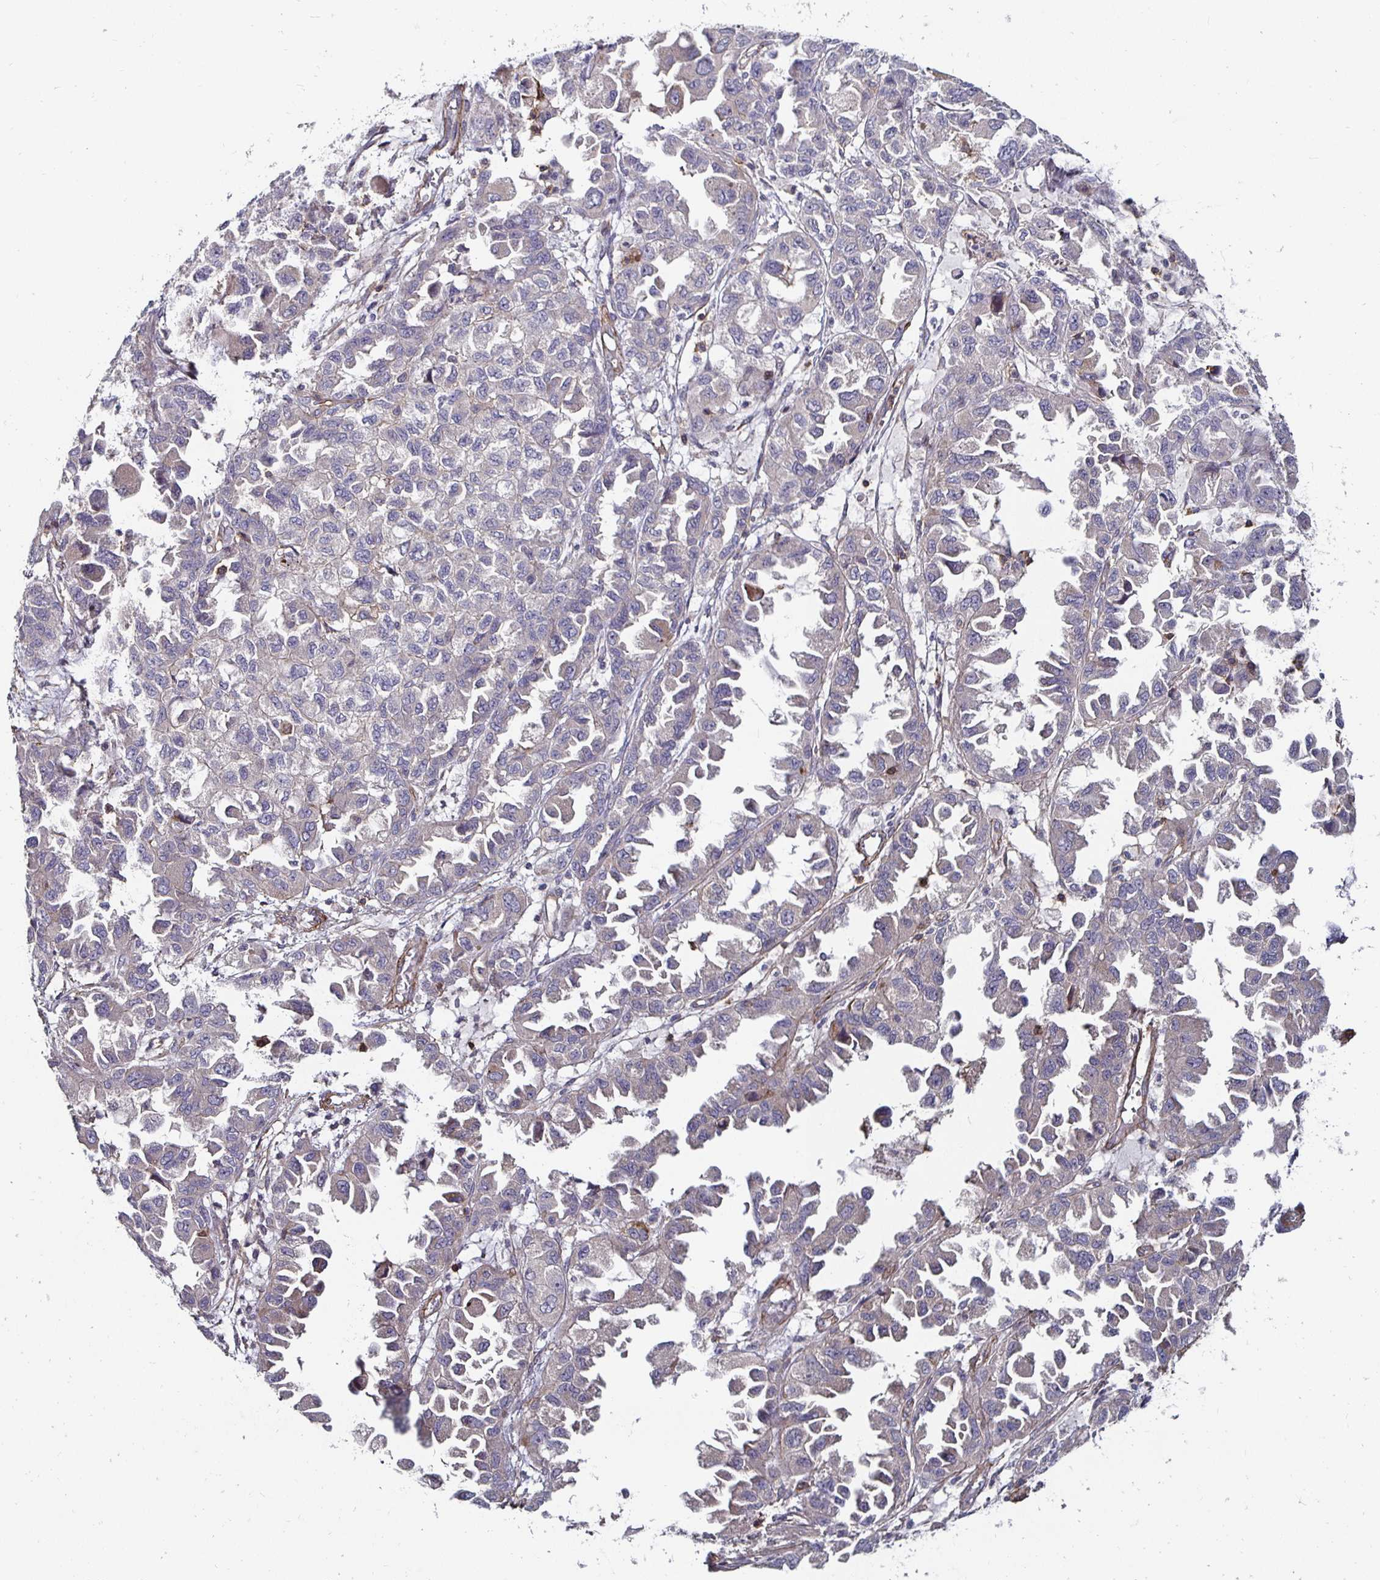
{"staining": {"intensity": "weak", "quantity": "<25%", "location": "cytoplasmic/membranous"}, "tissue": "ovarian cancer", "cell_type": "Tumor cells", "image_type": "cancer", "snomed": [{"axis": "morphology", "description": "Cystadenocarcinoma, serous, NOS"}, {"axis": "topography", "description": "Ovary"}], "caption": "Human ovarian cancer stained for a protein using IHC exhibits no positivity in tumor cells.", "gene": "GJA4", "patient": {"sex": "female", "age": 84}}